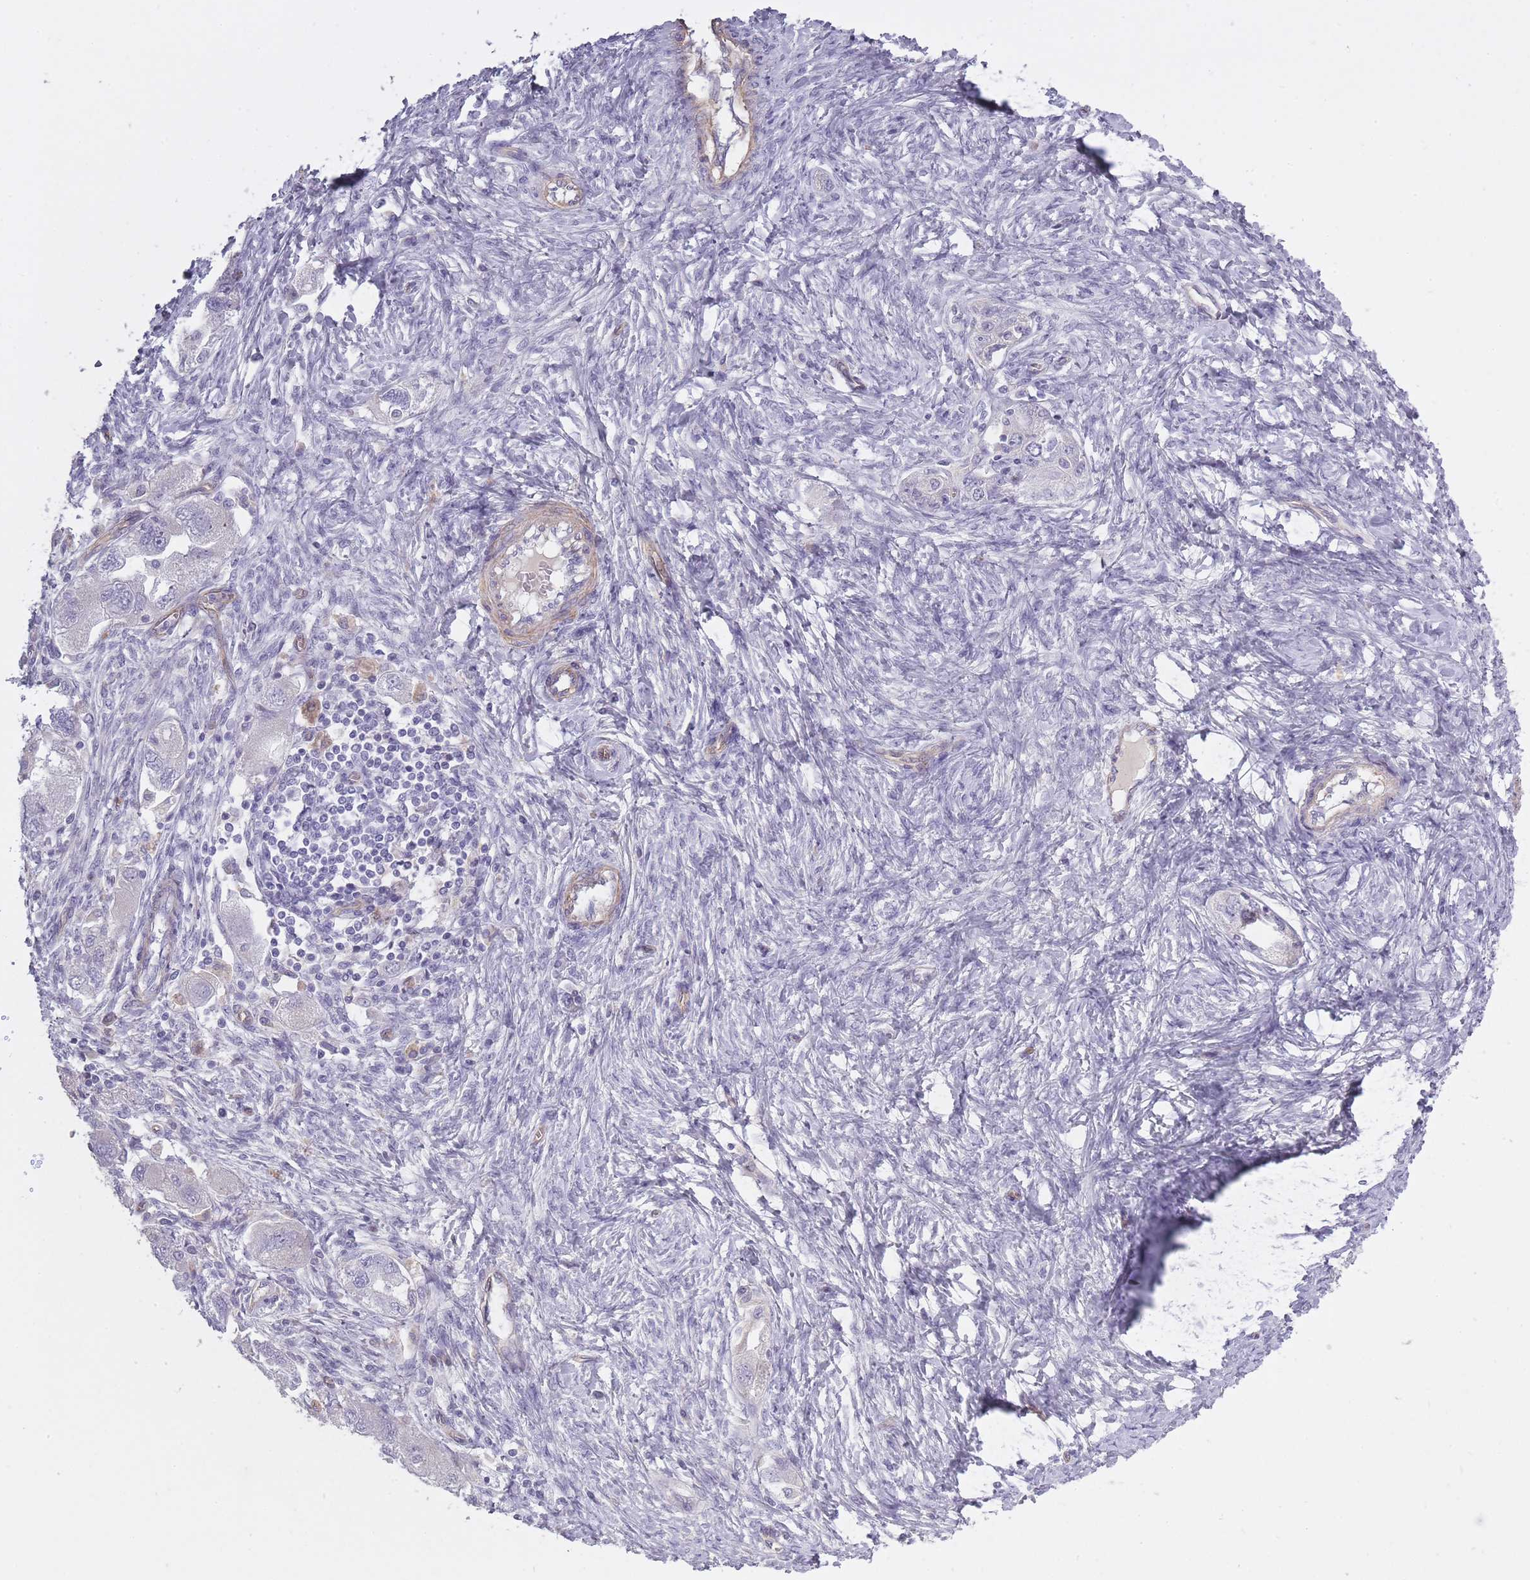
{"staining": {"intensity": "negative", "quantity": "none", "location": "none"}, "tissue": "ovarian cancer", "cell_type": "Tumor cells", "image_type": "cancer", "snomed": [{"axis": "morphology", "description": "Carcinoma, NOS"}, {"axis": "morphology", "description": "Cystadenocarcinoma, serous, NOS"}, {"axis": "topography", "description": "Ovary"}], "caption": "Photomicrograph shows no significant protein positivity in tumor cells of ovarian carcinoma. (IHC, brightfield microscopy, high magnification).", "gene": "SLC8A2", "patient": {"sex": "female", "age": 69}}